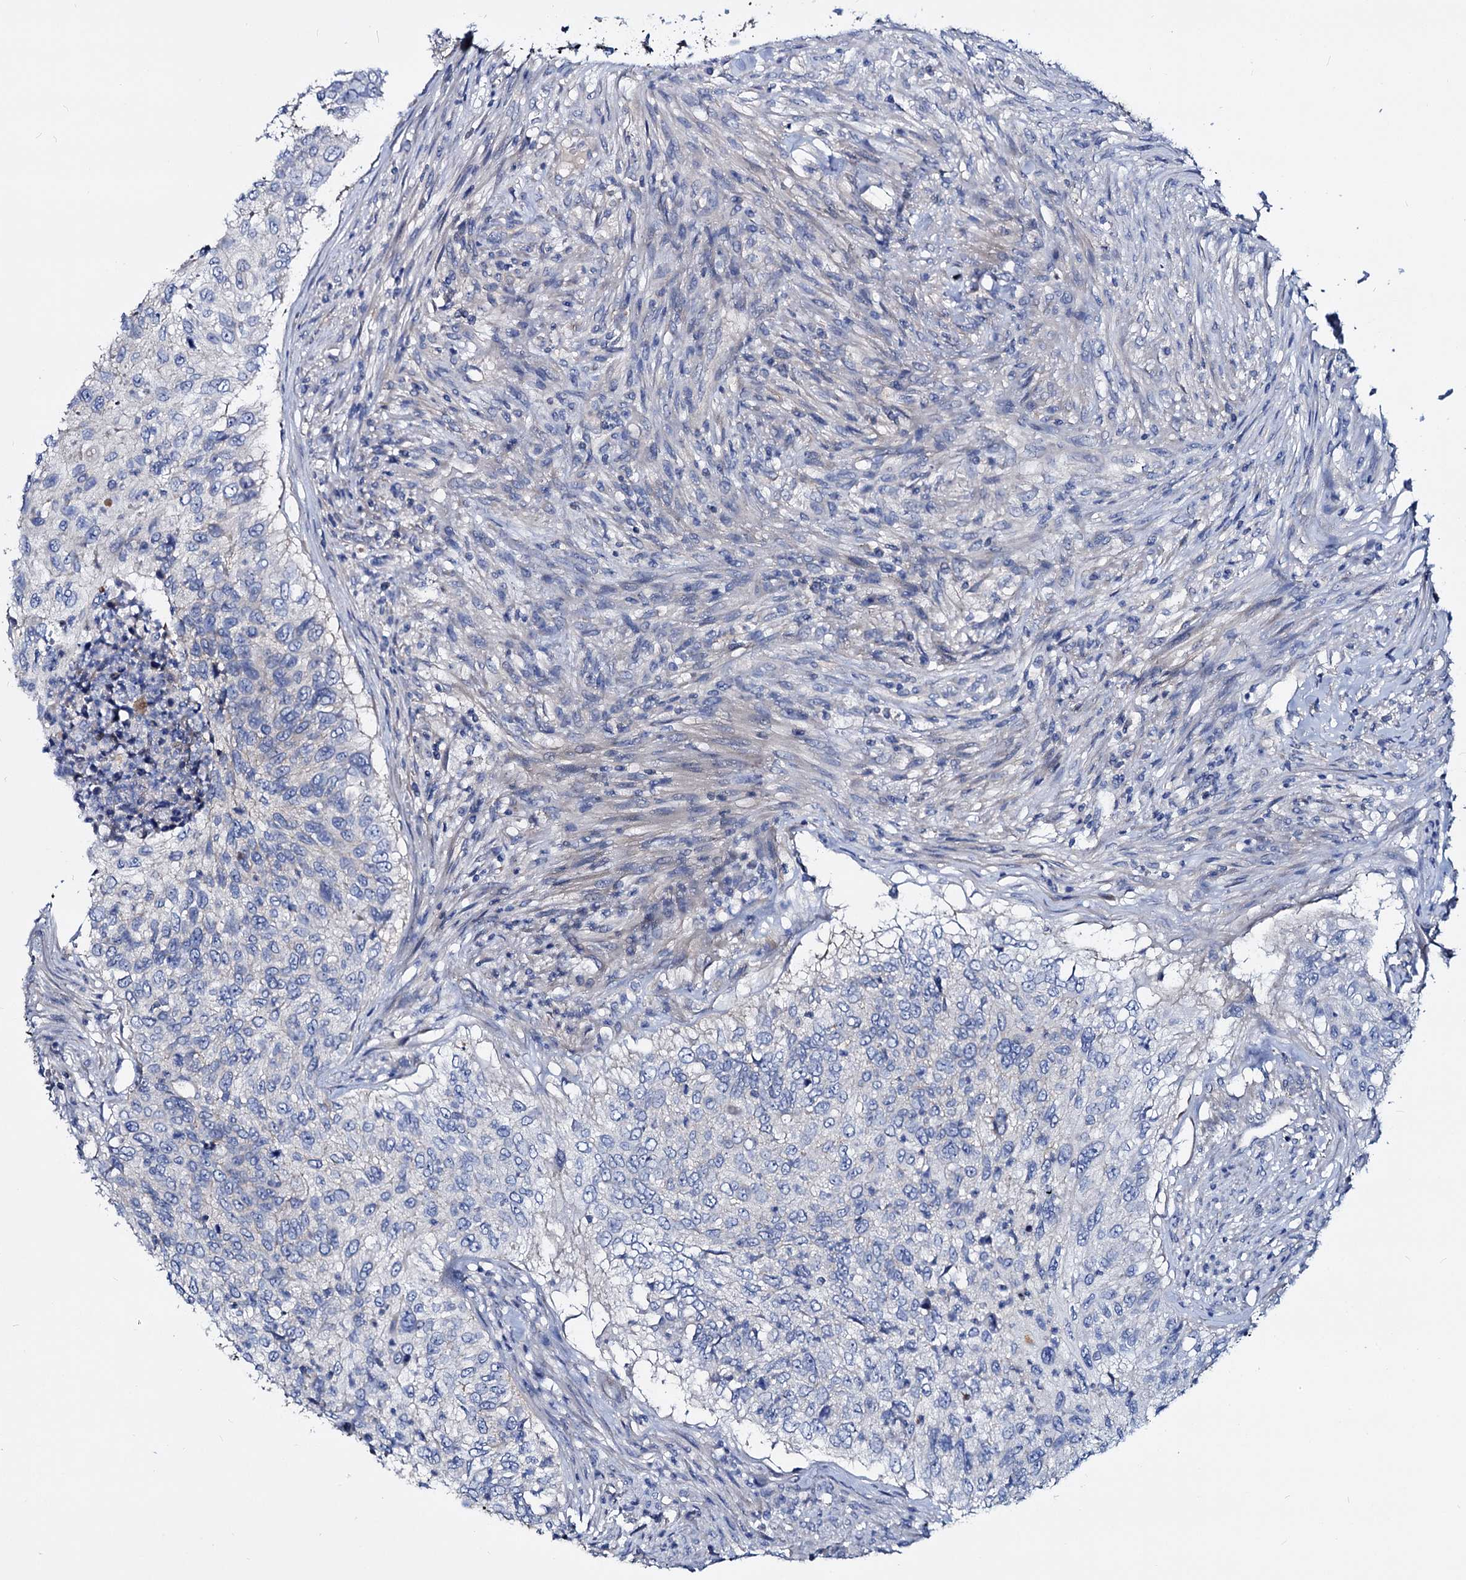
{"staining": {"intensity": "negative", "quantity": "none", "location": "none"}, "tissue": "urothelial cancer", "cell_type": "Tumor cells", "image_type": "cancer", "snomed": [{"axis": "morphology", "description": "Urothelial carcinoma, High grade"}, {"axis": "topography", "description": "Urinary bladder"}], "caption": "IHC of urothelial cancer exhibits no positivity in tumor cells.", "gene": "DYDC2", "patient": {"sex": "female", "age": 60}}